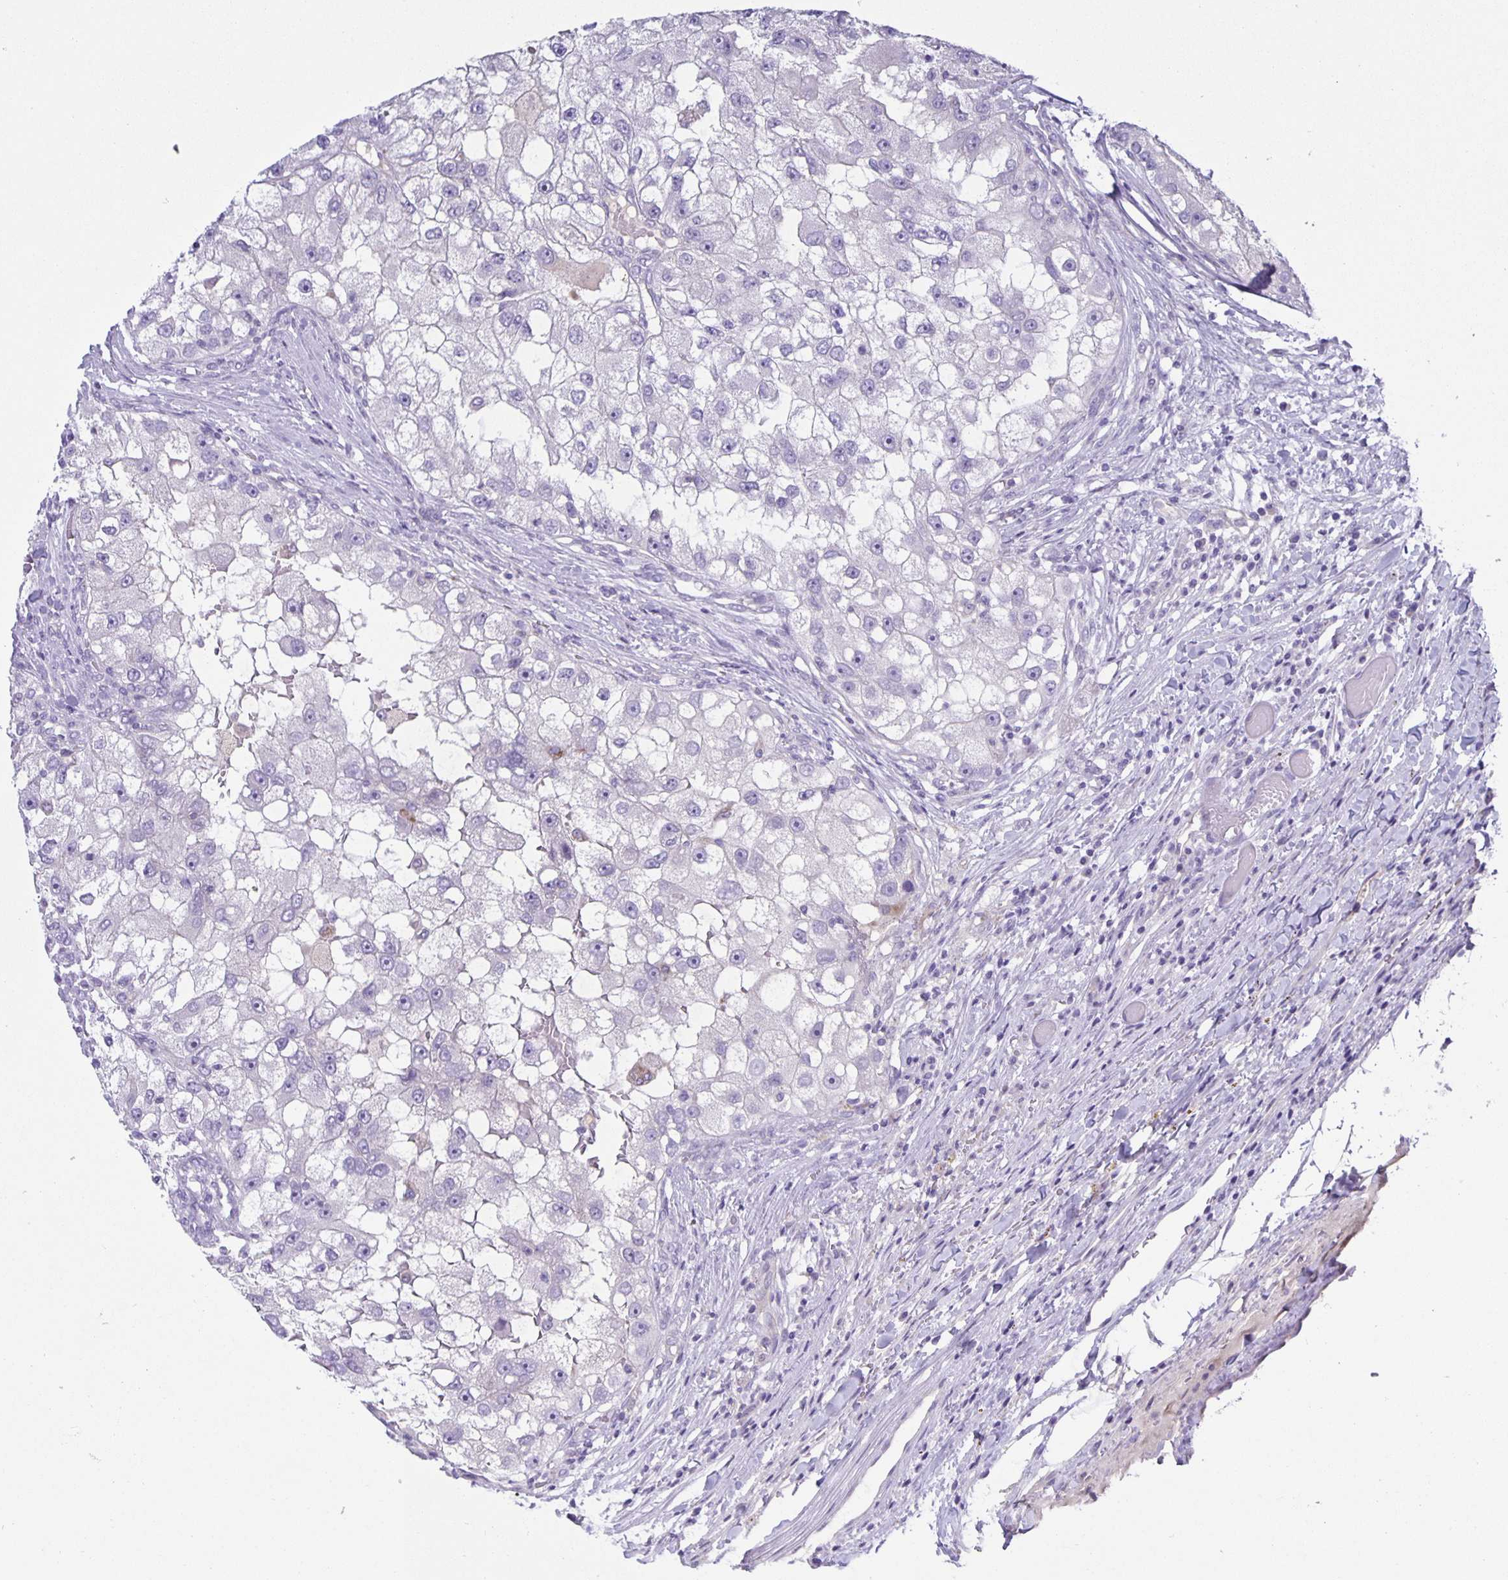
{"staining": {"intensity": "negative", "quantity": "none", "location": "none"}, "tissue": "renal cancer", "cell_type": "Tumor cells", "image_type": "cancer", "snomed": [{"axis": "morphology", "description": "Adenocarcinoma, NOS"}, {"axis": "topography", "description": "Kidney"}], "caption": "DAB immunohistochemical staining of human renal adenocarcinoma demonstrates no significant expression in tumor cells.", "gene": "PTPN3", "patient": {"sex": "male", "age": 63}}